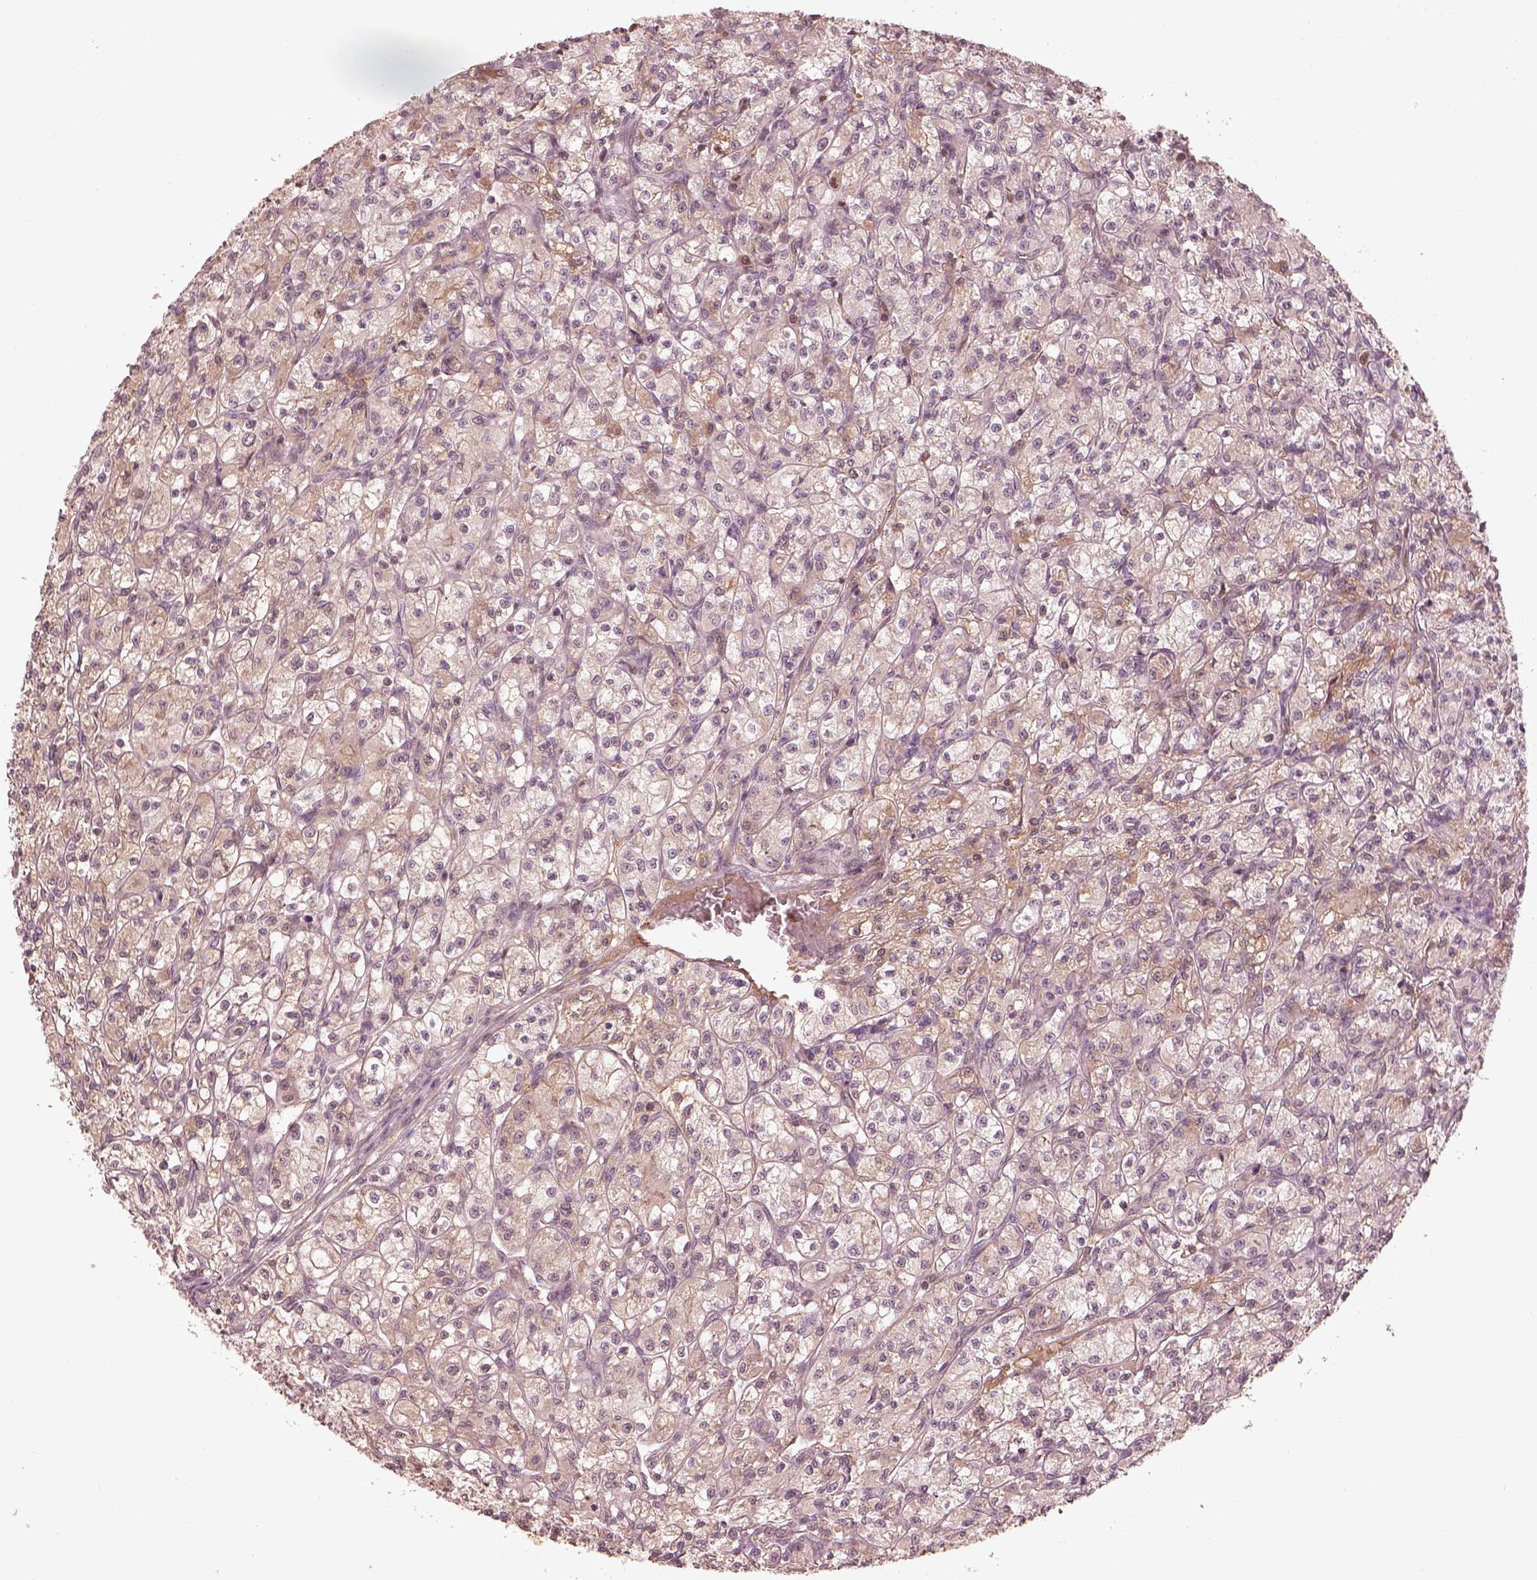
{"staining": {"intensity": "weak", "quantity": "<25%", "location": "cytoplasmic/membranous"}, "tissue": "renal cancer", "cell_type": "Tumor cells", "image_type": "cancer", "snomed": [{"axis": "morphology", "description": "Adenocarcinoma, NOS"}, {"axis": "topography", "description": "Kidney"}], "caption": "Immunohistochemistry micrograph of neoplastic tissue: human renal adenocarcinoma stained with DAB demonstrates no significant protein expression in tumor cells.", "gene": "TF", "patient": {"sex": "female", "age": 70}}